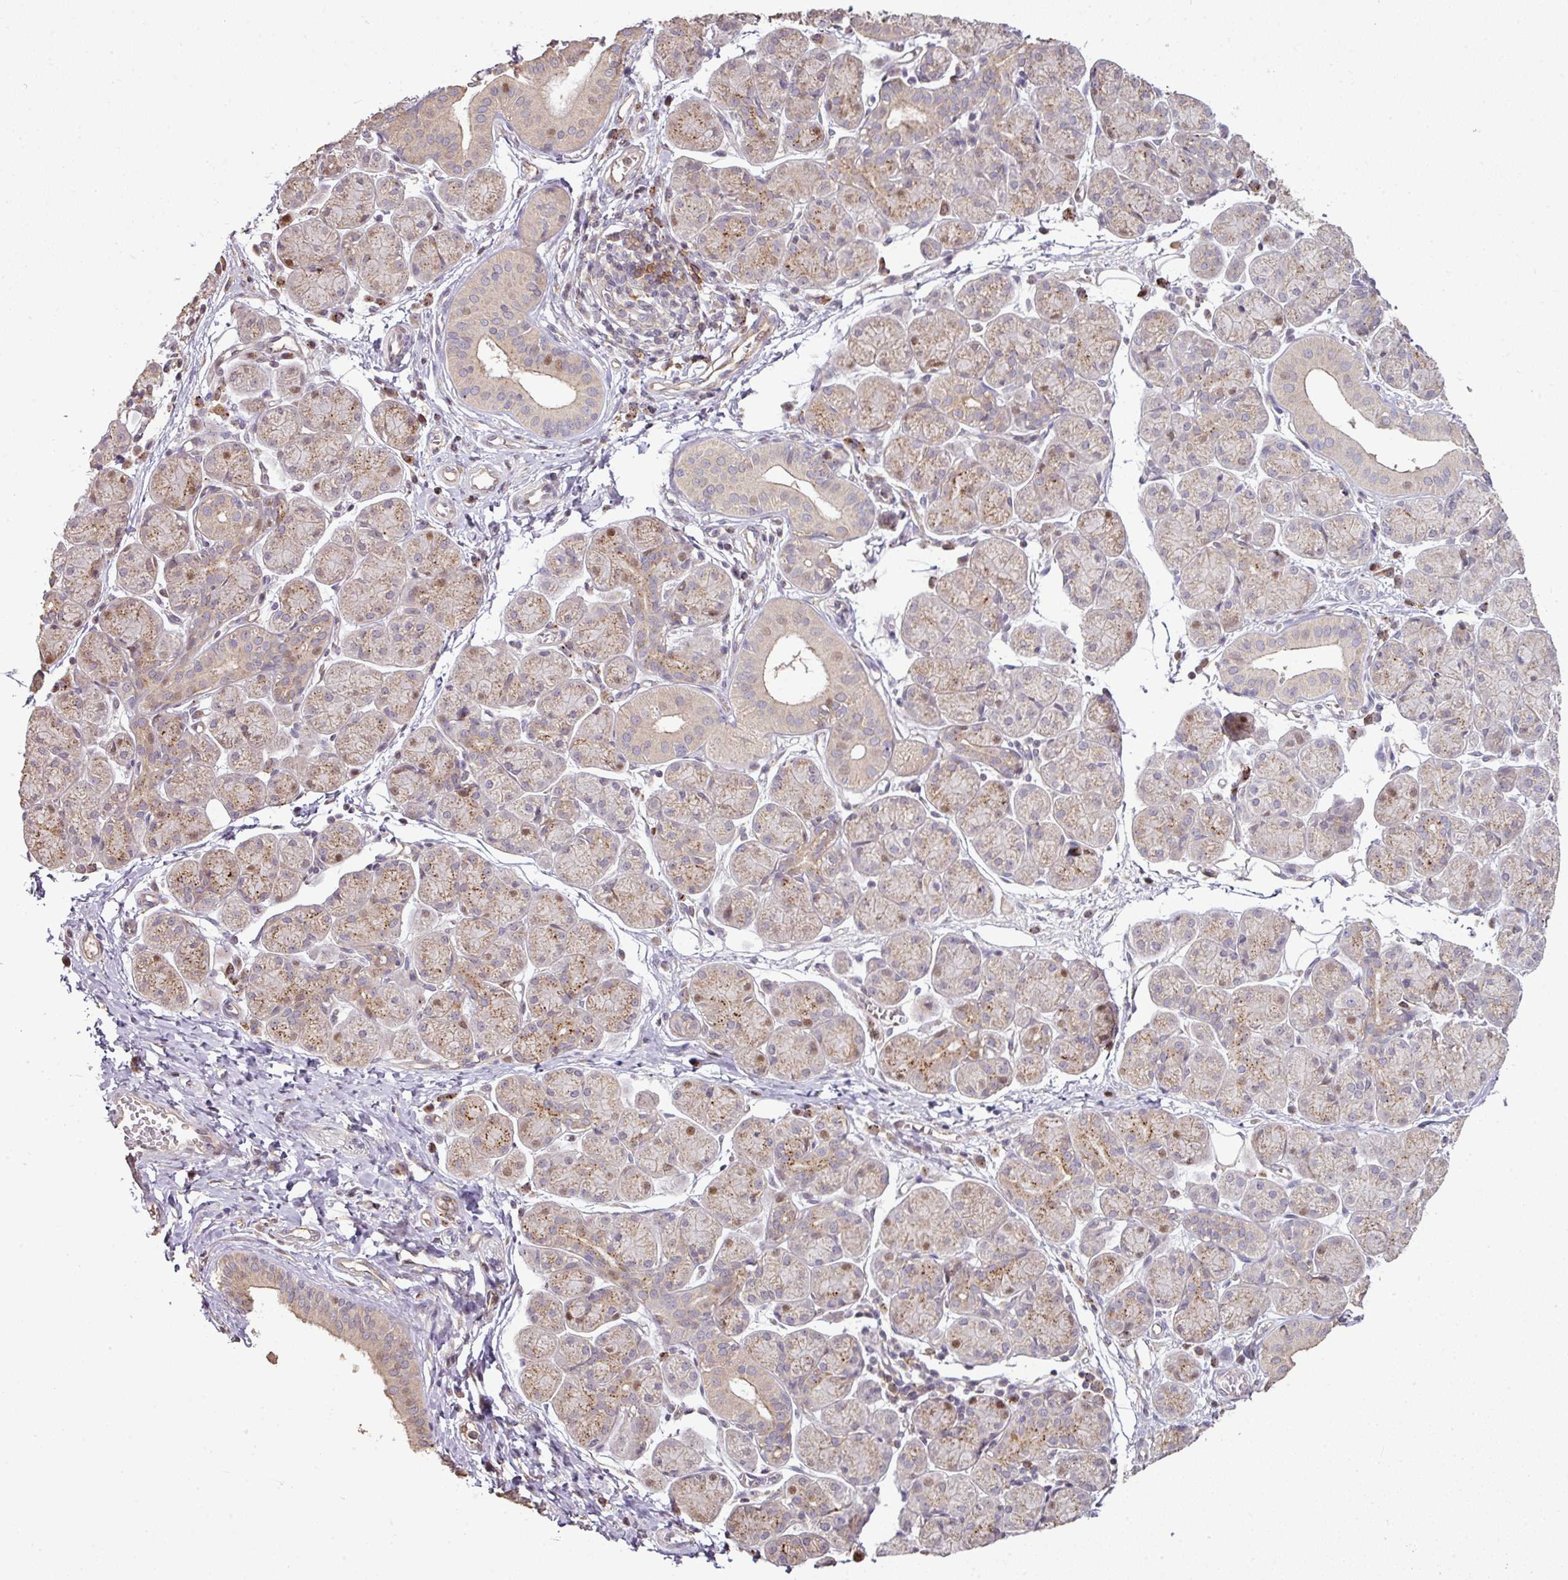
{"staining": {"intensity": "moderate", "quantity": "25%-75%", "location": "cytoplasmic/membranous"}, "tissue": "salivary gland", "cell_type": "Glandular cells", "image_type": "normal", "snomed": [{"axis": "morphology", "description": "Normal tissue, NOS"}, {"axis": "morphology", "description": "Inflammation, NOS"}, {"axis": "topography", "description": "Lymph node"}, {"axis": "topography", "description": "Salivary gland"}], "caption": "Protein staining of benign salivary gland displays moderate cytoplasmic/membranous positivity in about 25%-75% of glandular cells.", "gene": "CXCR5", "patient": {"sex": "male", "age": 3}}